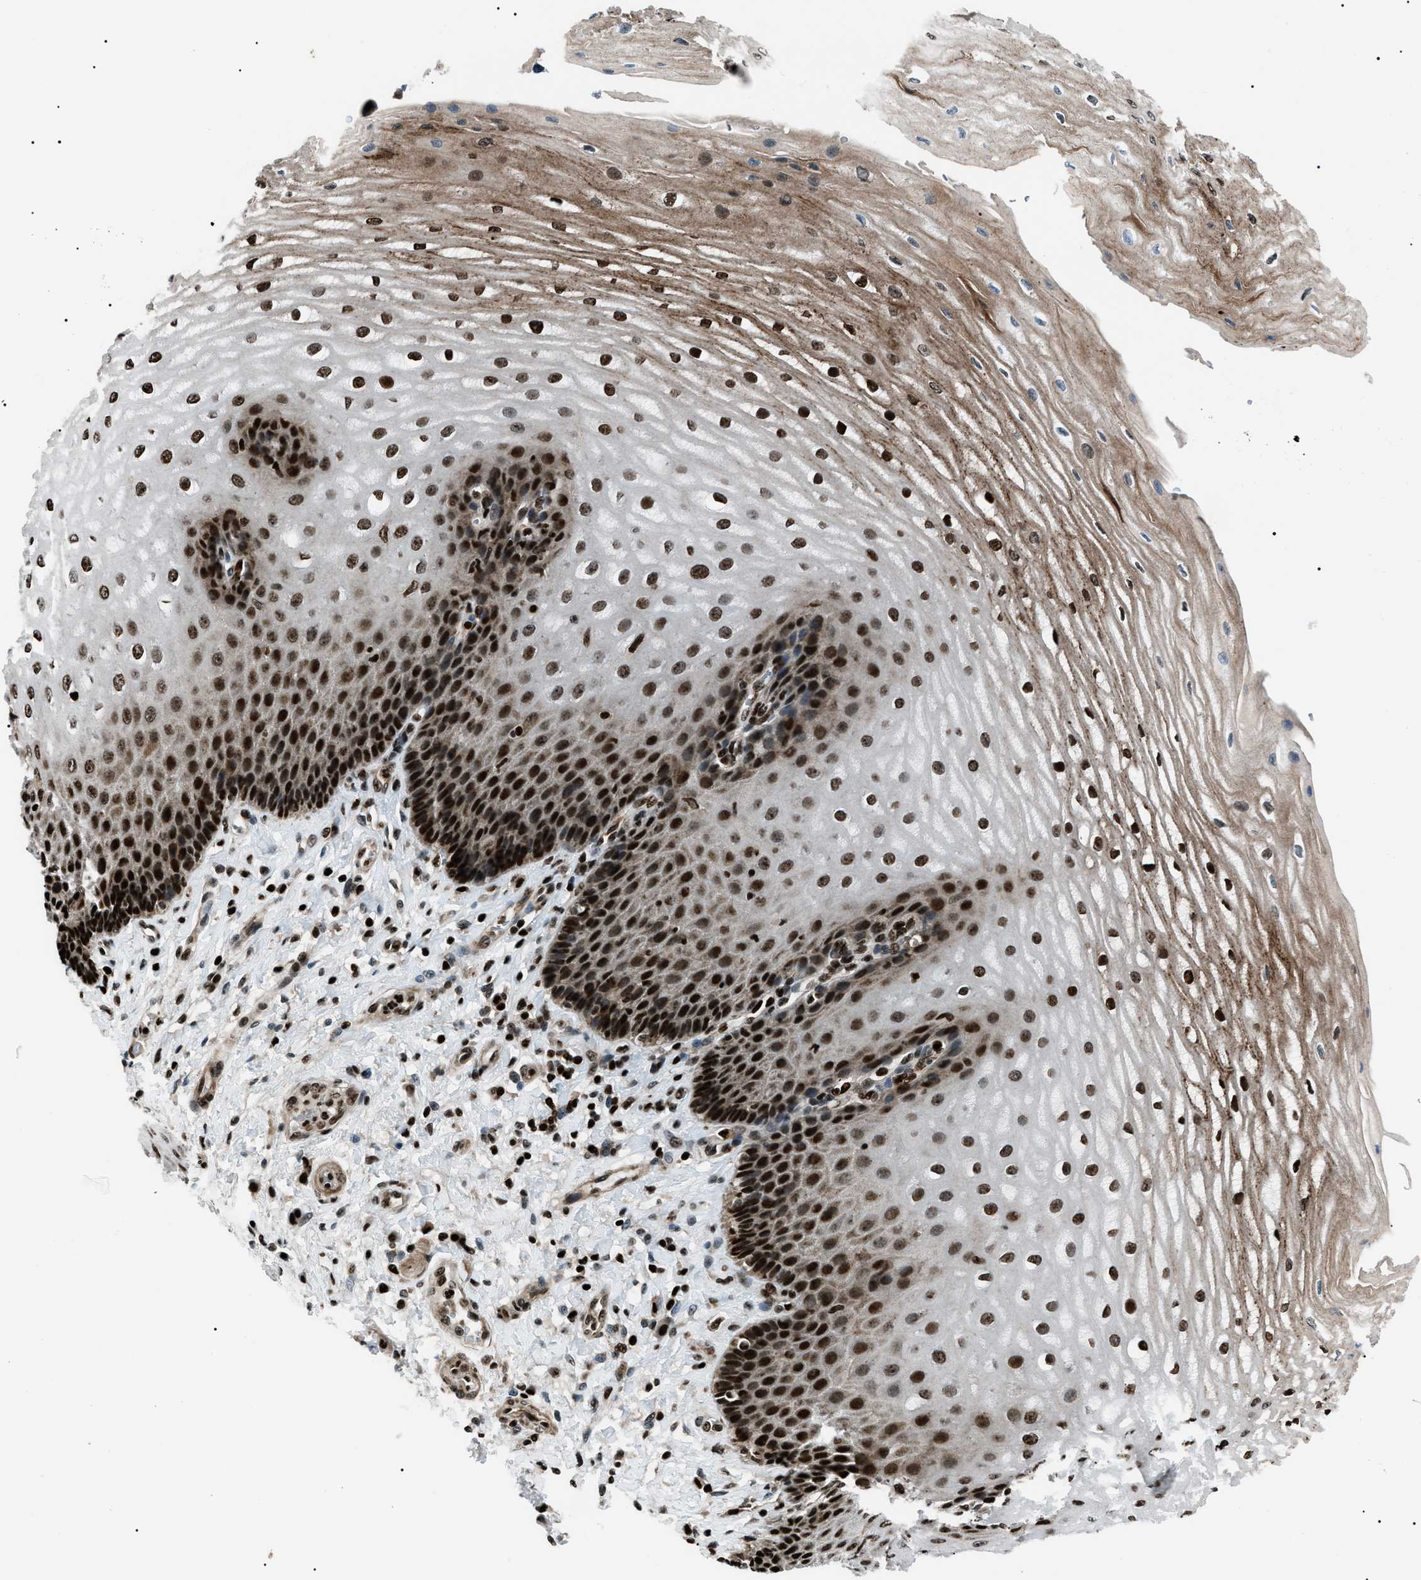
{"staining": {"intensity": "strong", "quantity": ">75%", "location": "nuclear"}, "tissue": "esophagus", "cell_type": "Squamous epithelial cells", "image_type": "normal", "snomed": [{"axis": "morphology", "description": "Normal tissue, NOS"}, {"axis": "topography", "description": "Esophagus"}], "caption": "This micrograph exhibits immunohistochemistry staining of normal human esophagus, with high strong nuclear positivity in about >75% of squamous epithelial cells.", "gene": "PRKX", "patient": {"sex": "male", "age": 54}}